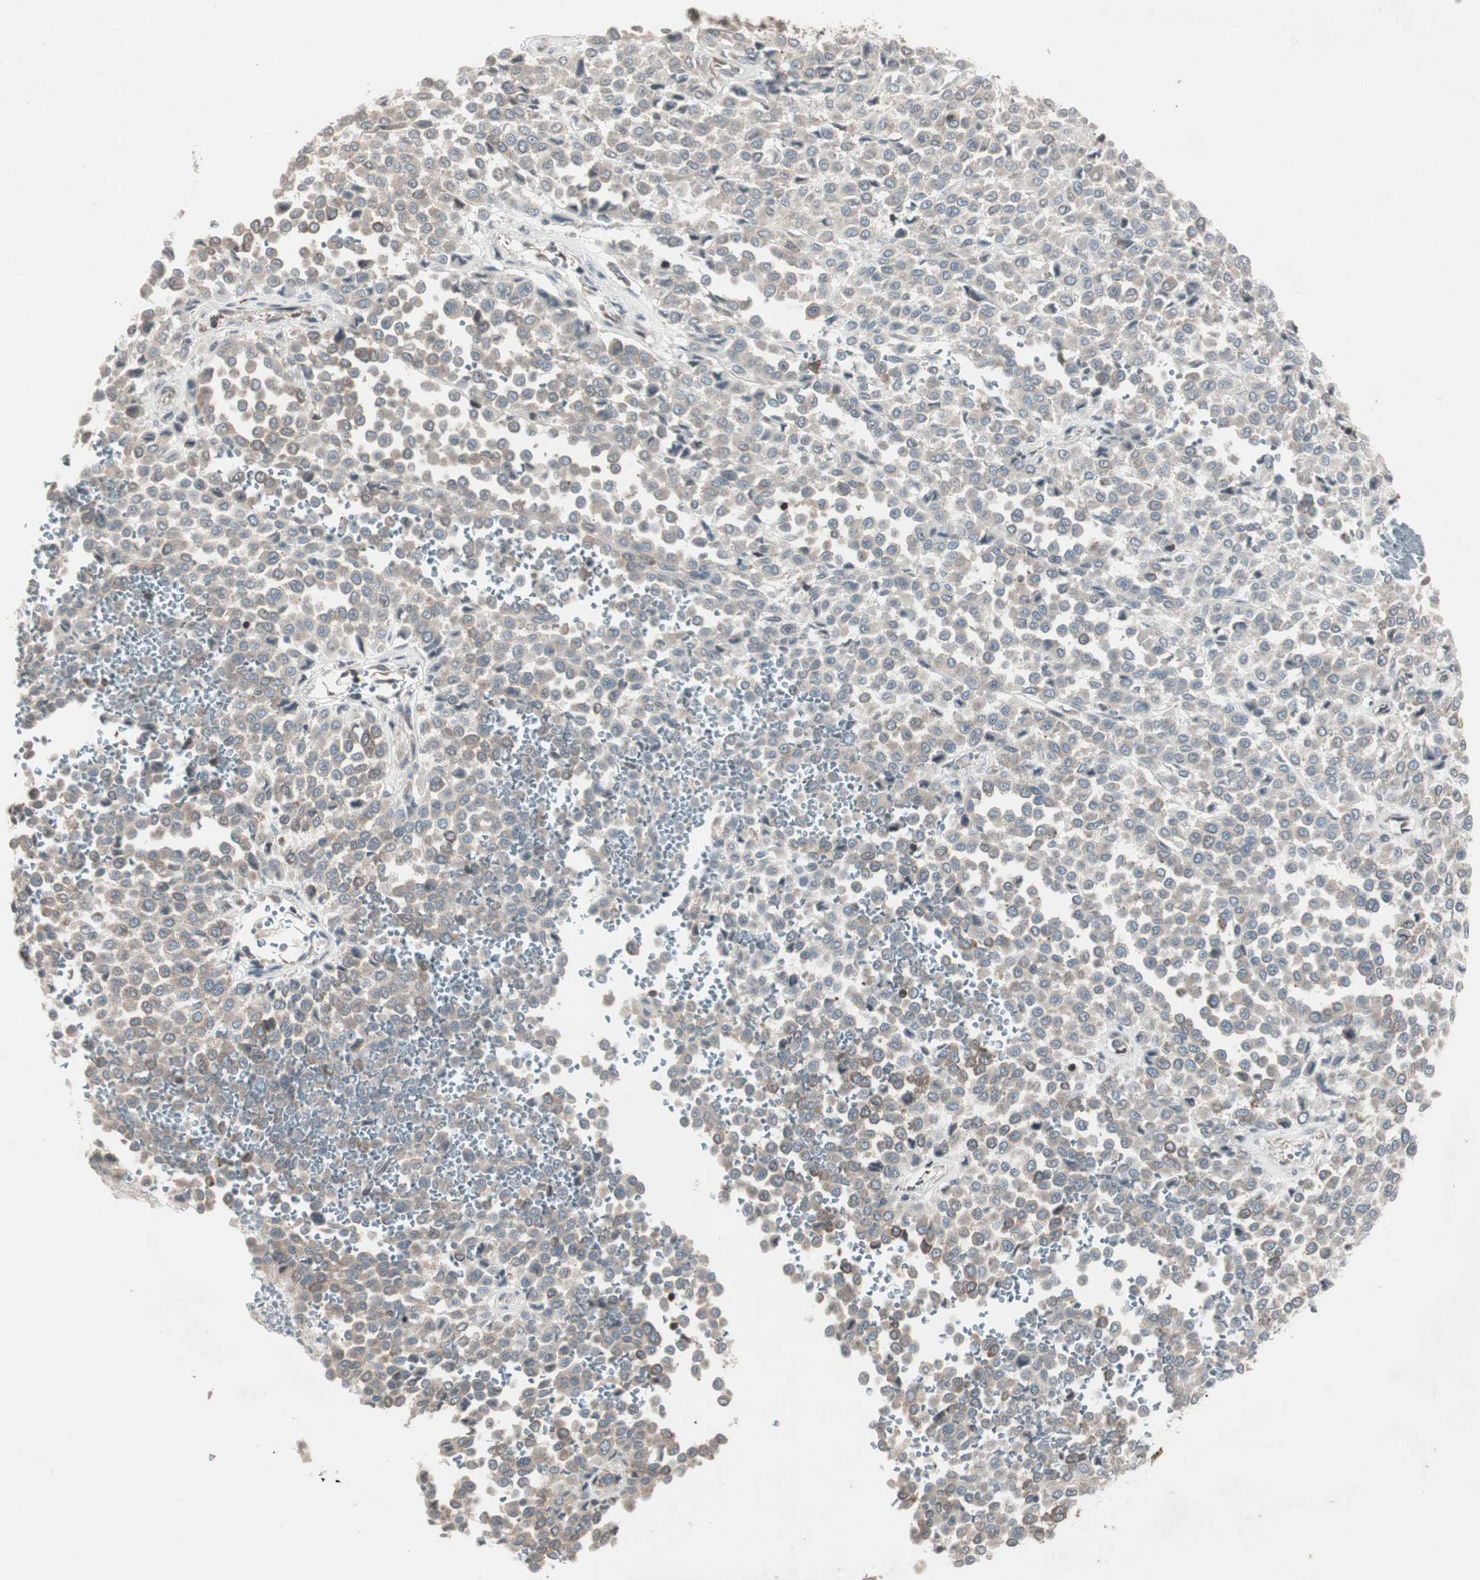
{"staining": {"intensity": "weak", "quantity": ">75%", "location": "none"}, "tissue": "melanoma", "cell_type": "Tumor cells", "image_type": "cancer", "snomed": [{"axis": "morphology", "description": "Malignant melanoma, Metastatic site"}, {"axis": "topography", "description": "Pancreas"}], "caption": "Human melanoma stained with a protein marker demonstrates weak staining in tumor cells.", "gene": "ARHGEF1", "patient": {"sex": "female", "age": 30}}